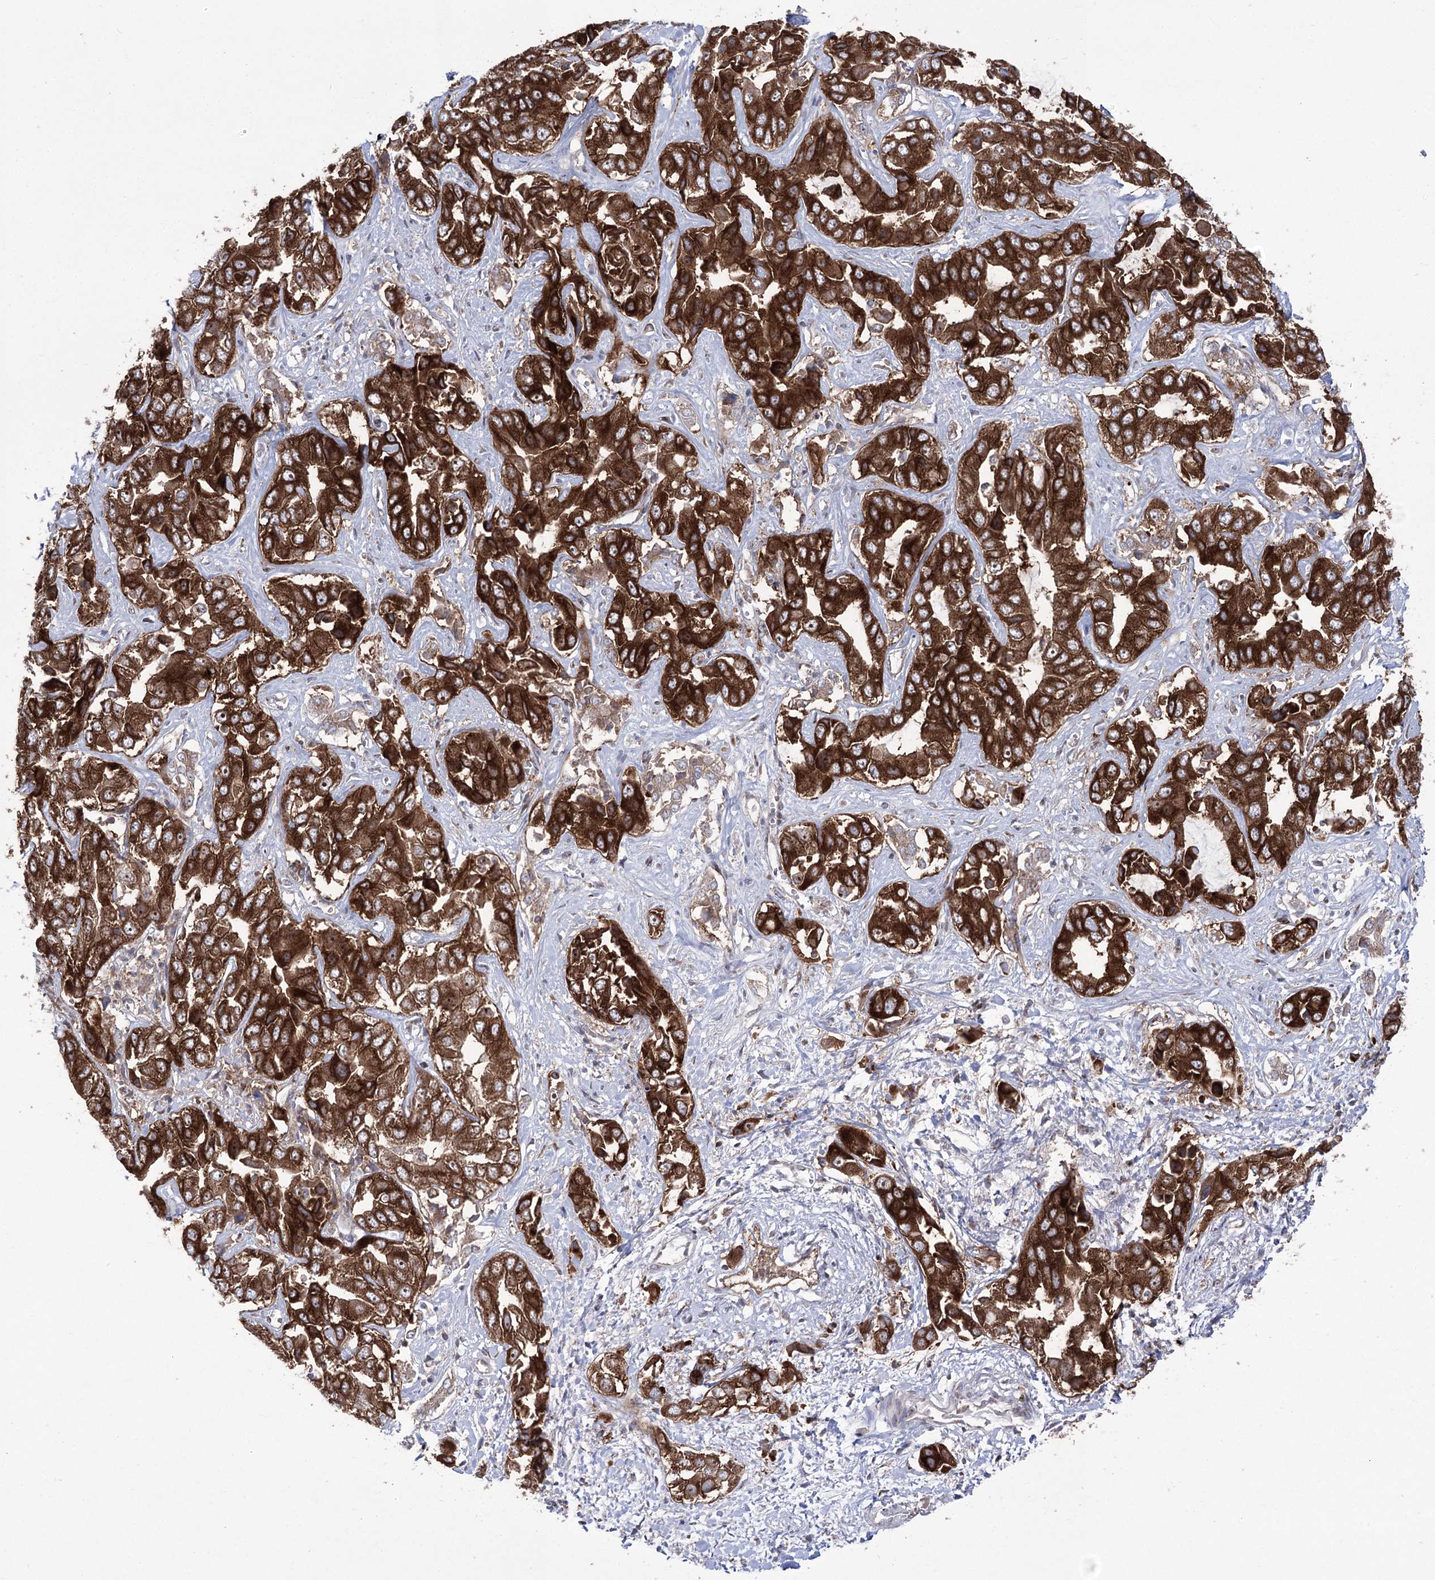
{"staining": {"intensity": "strong", "quantity": ">75%", "location": "cytoplasmic/membranous"}, "tissue": "liver cancer", "cell_type": "Tumor cells", "image_type": "cancer", "snomed": [{"axis": "morphology", "description": "Cholangiocarcinoma"}, {"axis": "topography", "description": "Liver"}], "caption": "A micrograph of human liver cancer stained for a protein reveals strong cytoplasmic/membranous brown staining in tumor cells.", "gene": "ZNF622", "patient": {"sex": "female", "age": 52}}